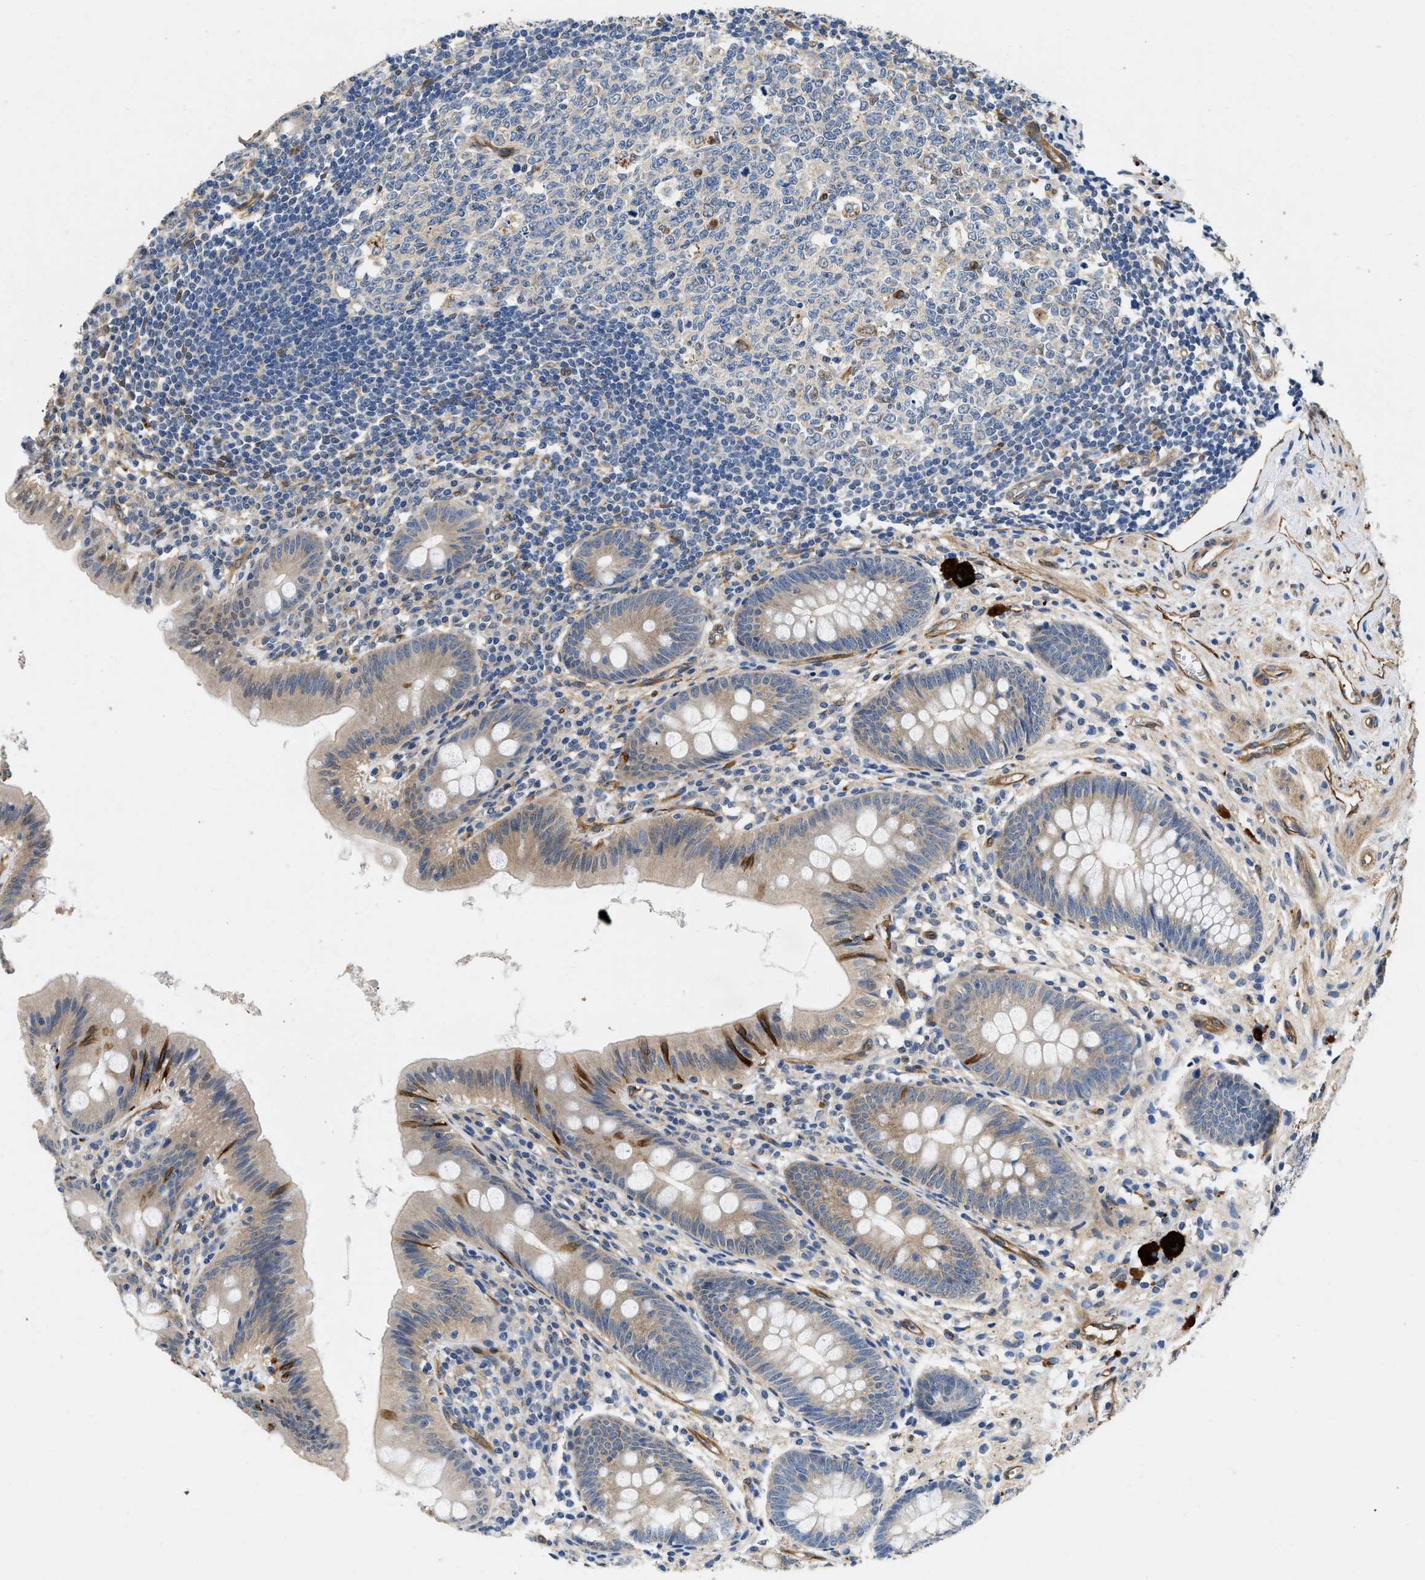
{"staining": {"intensity": "strong", "quantity": "<25%", "location": "cytoplasmic/membranous,nuclear"}, "tissue": "appendix", "cell_type": "Glandular cells", "image_type": "normal", "snomed": [{"axis": "morphology", "description": "Normal tissue, NOS"}, {"axis": "topography", "description": "Appendix"}], "caption": "DAB immunohistochemical staining of unremarkable appendix shows strong cytoplasmic/membranous,nuclear protein expression in approximately <25% of glandular cells.", "gene": "RAPH1", "patient": {"sex": "male", "age": 56}}